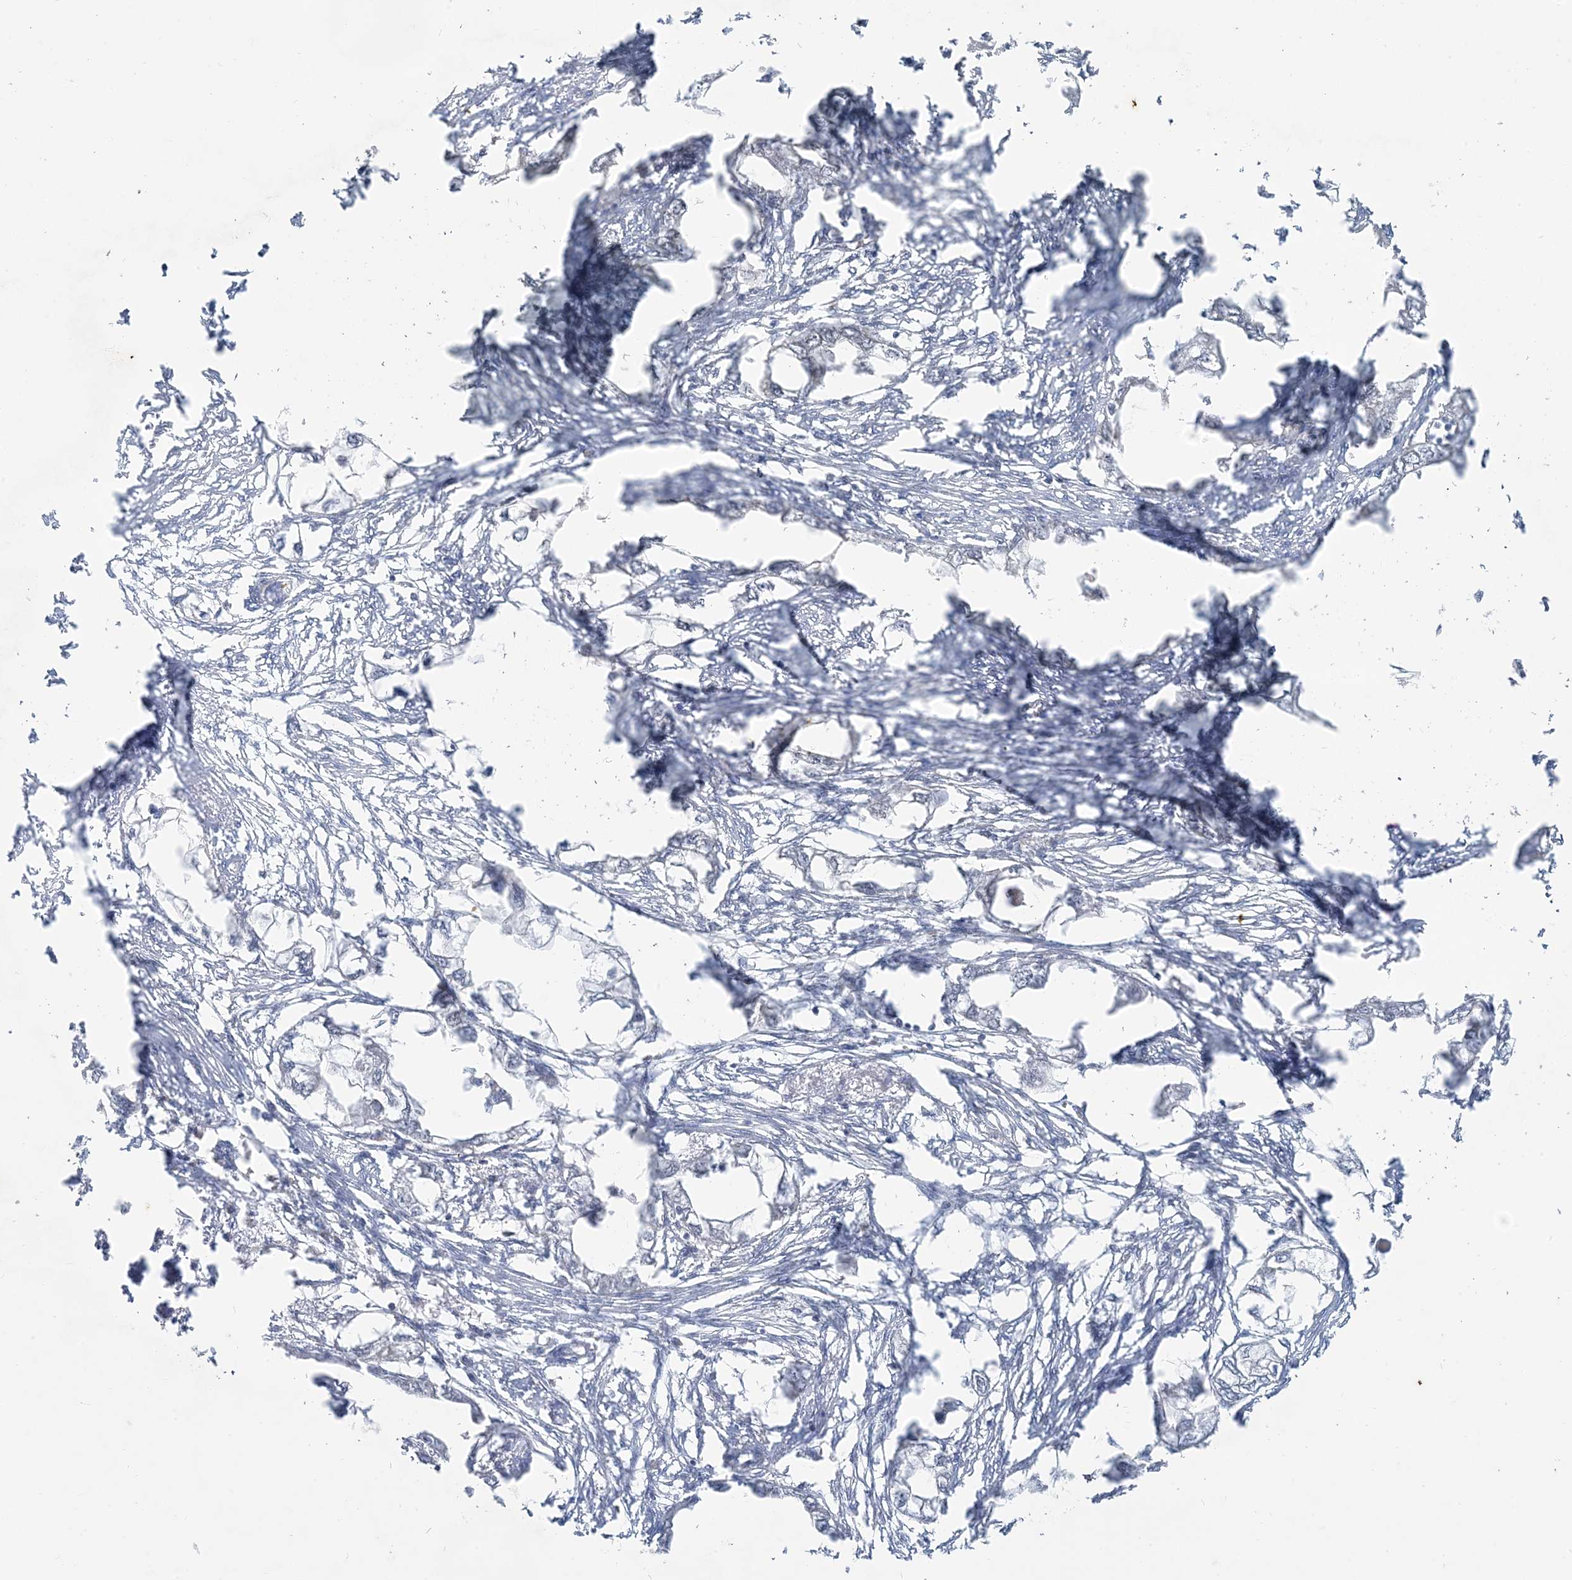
{"staining": {"intensity": "negative", "quantity": "none", "location": "none"}, "tissue": "endometrial cancer", "cell_type": "Tumor cells", "image_type": "cancer", "snomed": [{"axis": "morphology", "description": "Adenocarcinoma, NOS"}, {"axis": "morphology", "description": "Adenocarcinoma, metastatic, NOS"}, {"axis": "topography", "description": "Adipose tissue"}, {"axis": "topography", "description": "Endometrium"}], "caption": "The IHC image has no significant positivity in tumor cells of endometrial cancer (adenocarcinoma) tissue. The staining is performed using DAB brown chromogen with nuclei counter-stained in using hematoxylin.", "gene": "LEXM", "patient": {"sex": "female", "age": 67}}